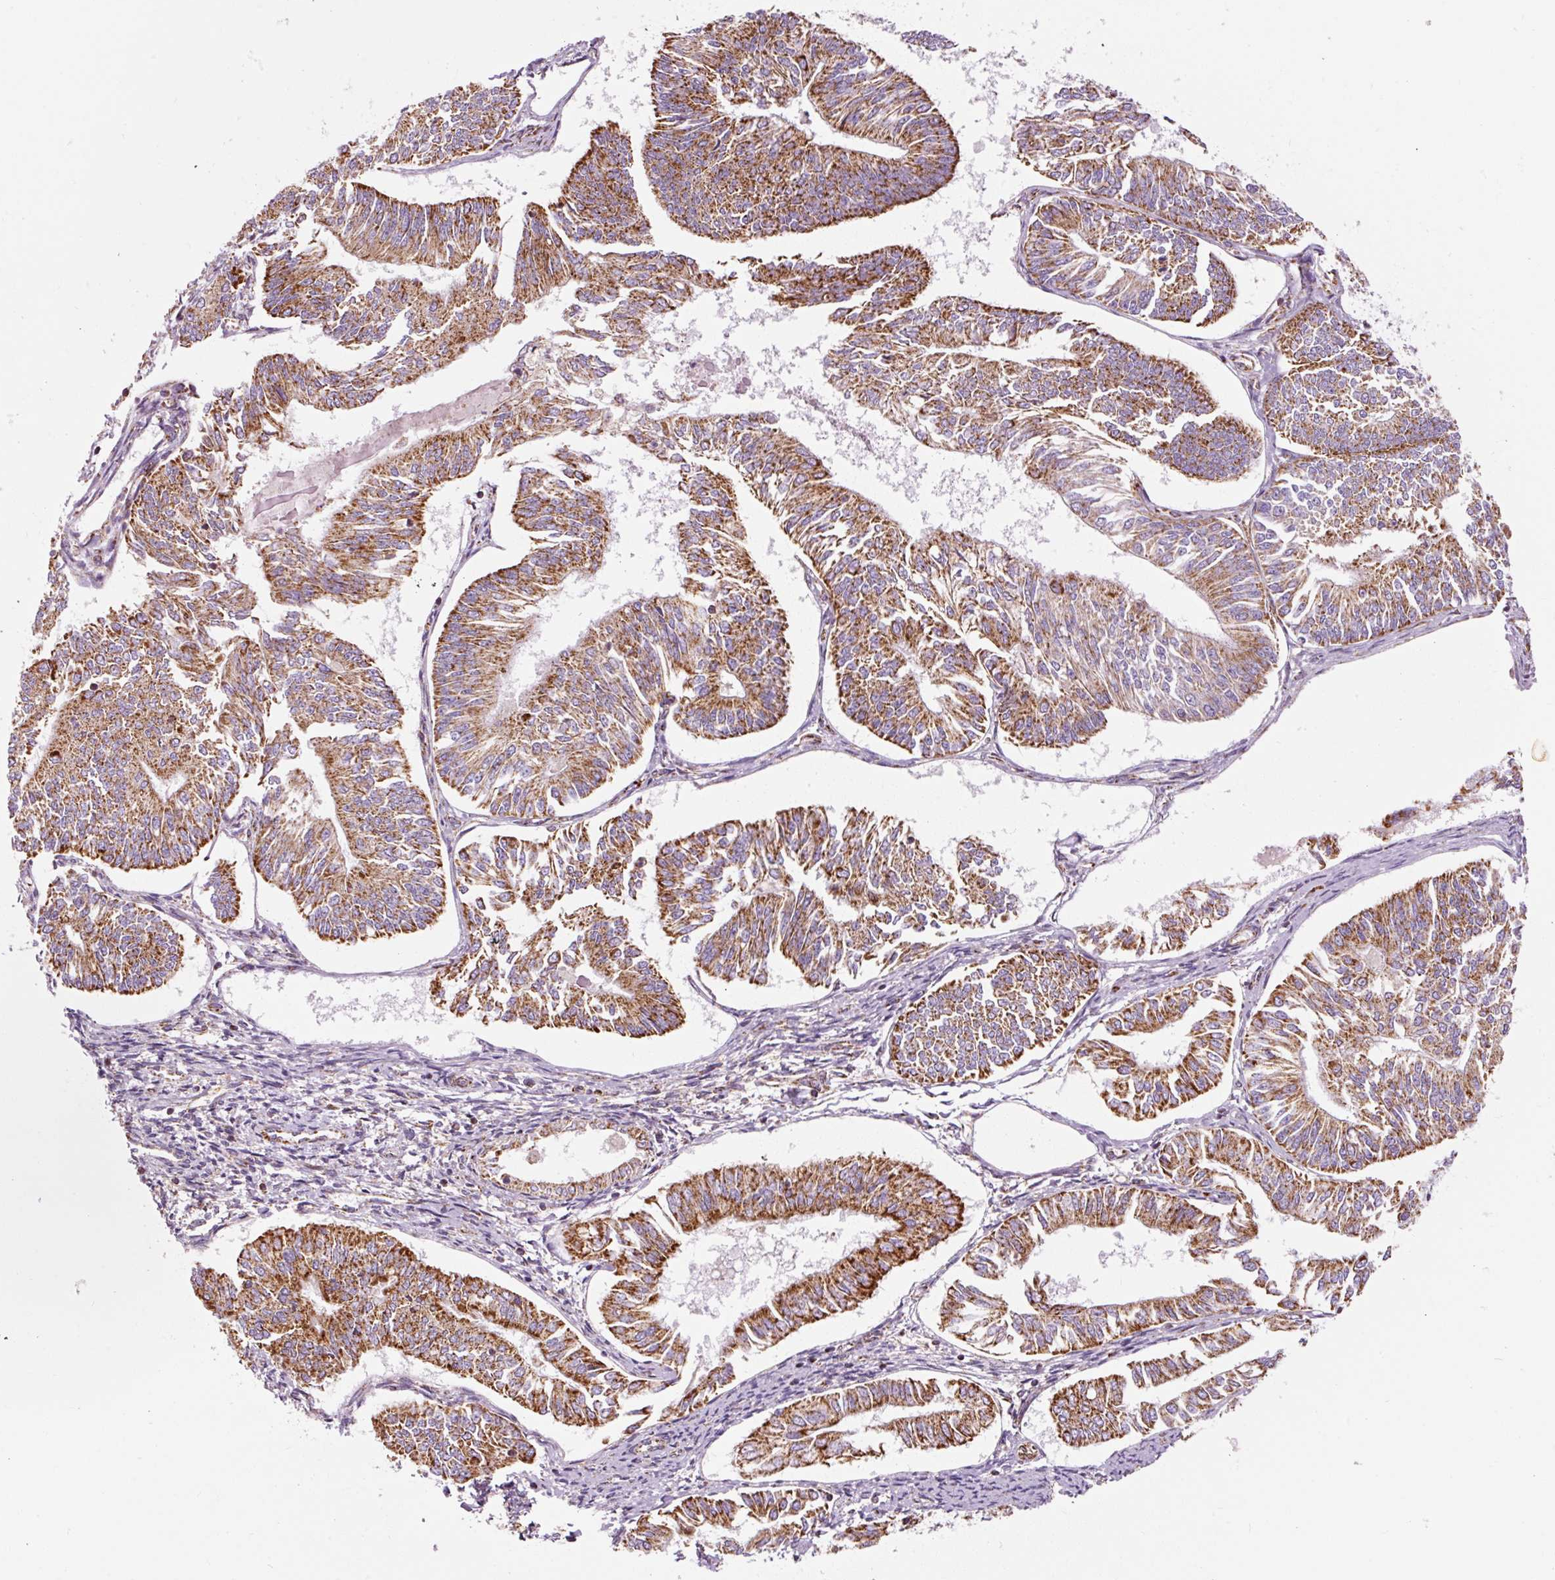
{"staining": {"intensity": "strong", "quantity": ">75%", "location": "cytoplasmic/membranous"}, "tissue": "endometrial cancer", "cell_type": "Tumor cells", "image_type": "cancer", "snomed": [{"axis": "morphology", "description": "Adenocarcinoma, NOS"}, {"axis": "topography", "description": "Endometrium"}], "caption": "This micrograph reveals IHC staining of human adenocarcinoma (endometrial), with high strong cytoplasmic/membranous positivity in approximately >75% of tumor cells.", "gene": "NDUFB4", "patient": {"sex": "female", "age": 58}}